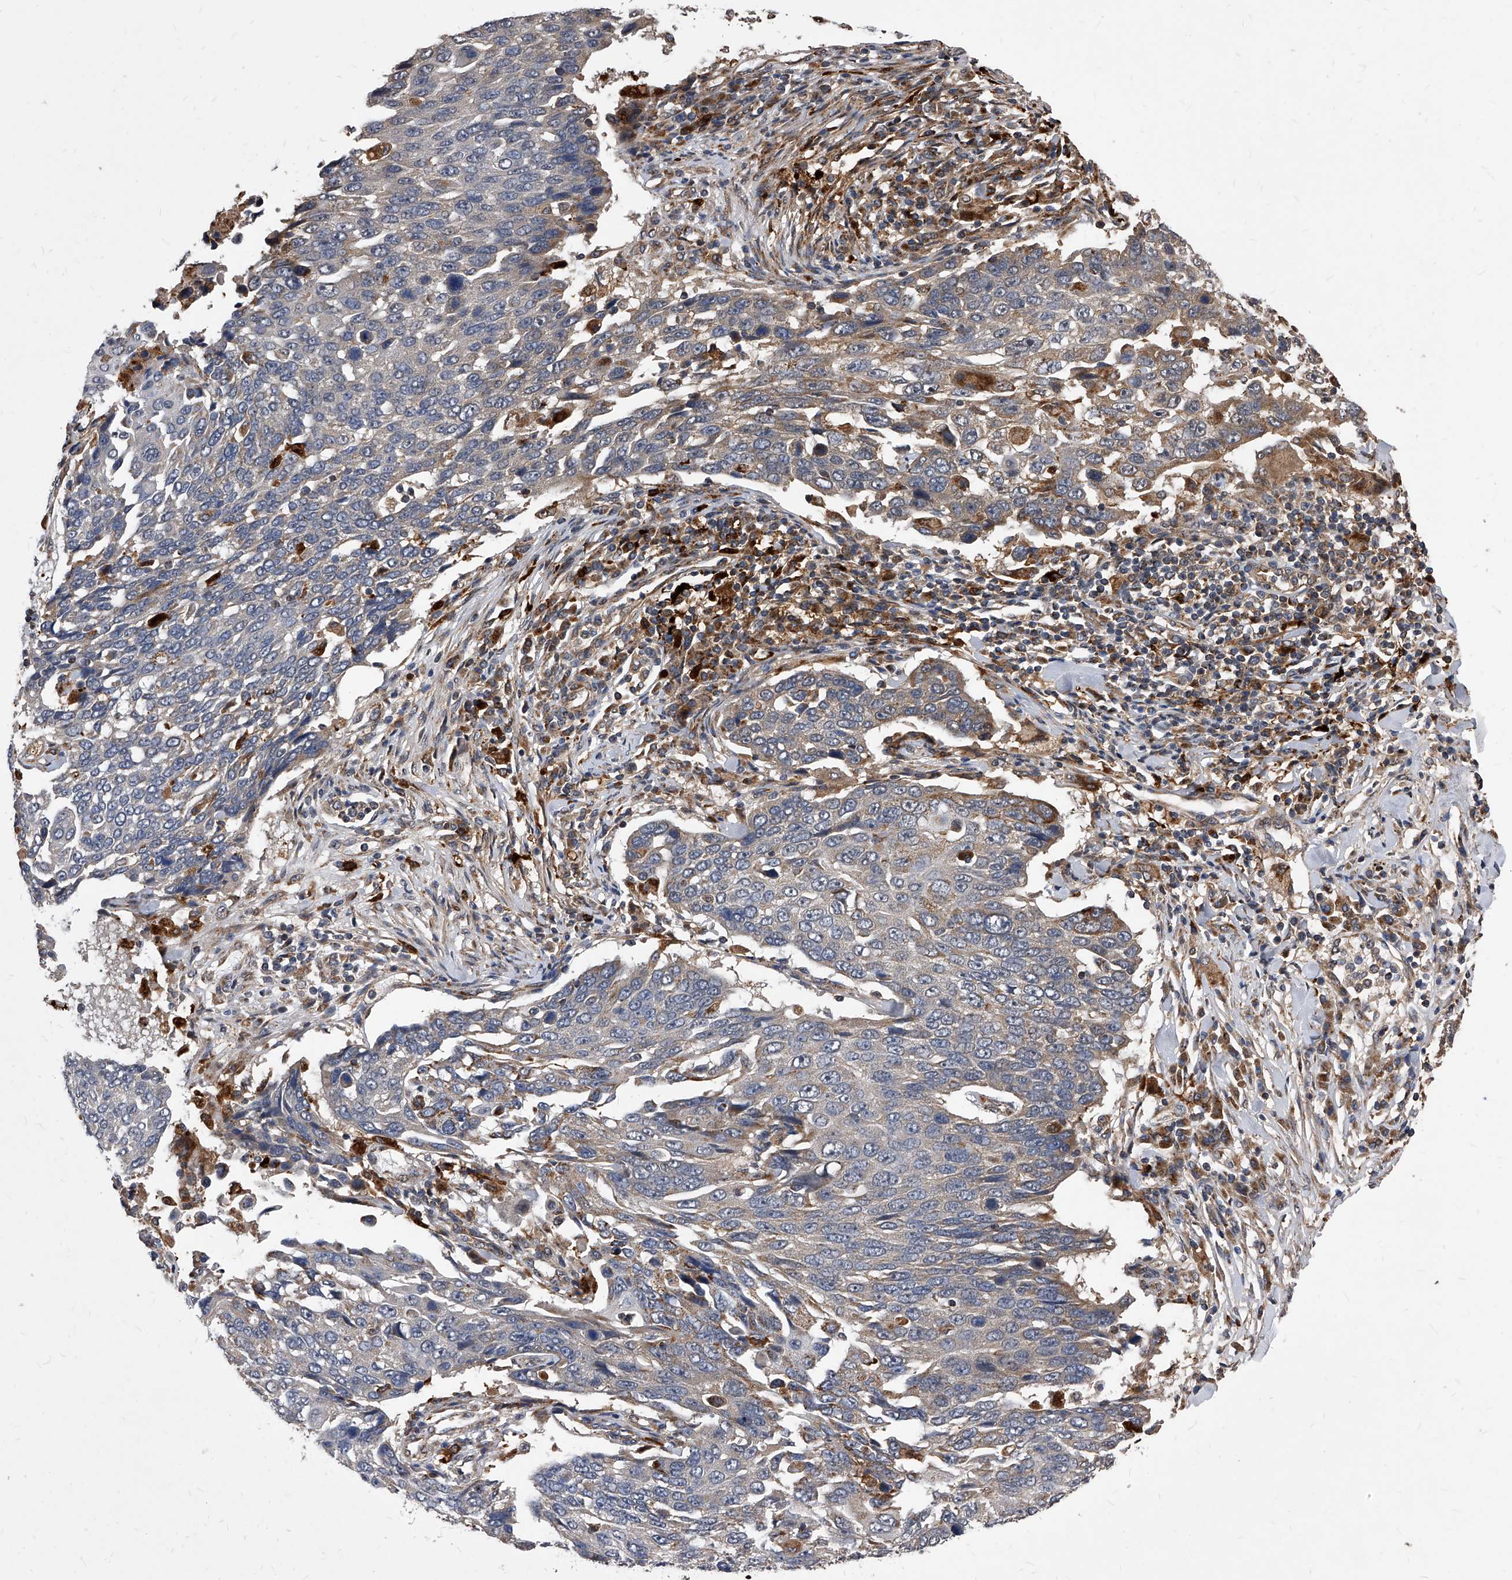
{"staining": {"intensity": "weak", "quantity": "<25%", "location": "cytoplasmic/membranous"}, "tissue": "lung cancer", "cell_type": "Tumor cells", "image_type": "cancer", "snomed": [{"axis": "morphology", "description": "Squamous cell carcinoma, NOS"}, {"axis": "topography", "description": "Lung"}], "caption": "The micrograph shows no staining of tumor cells in lung squamous cell carcinoma.", "gene": "SOBP", "patient": {"sex": "male", "age": 66}}